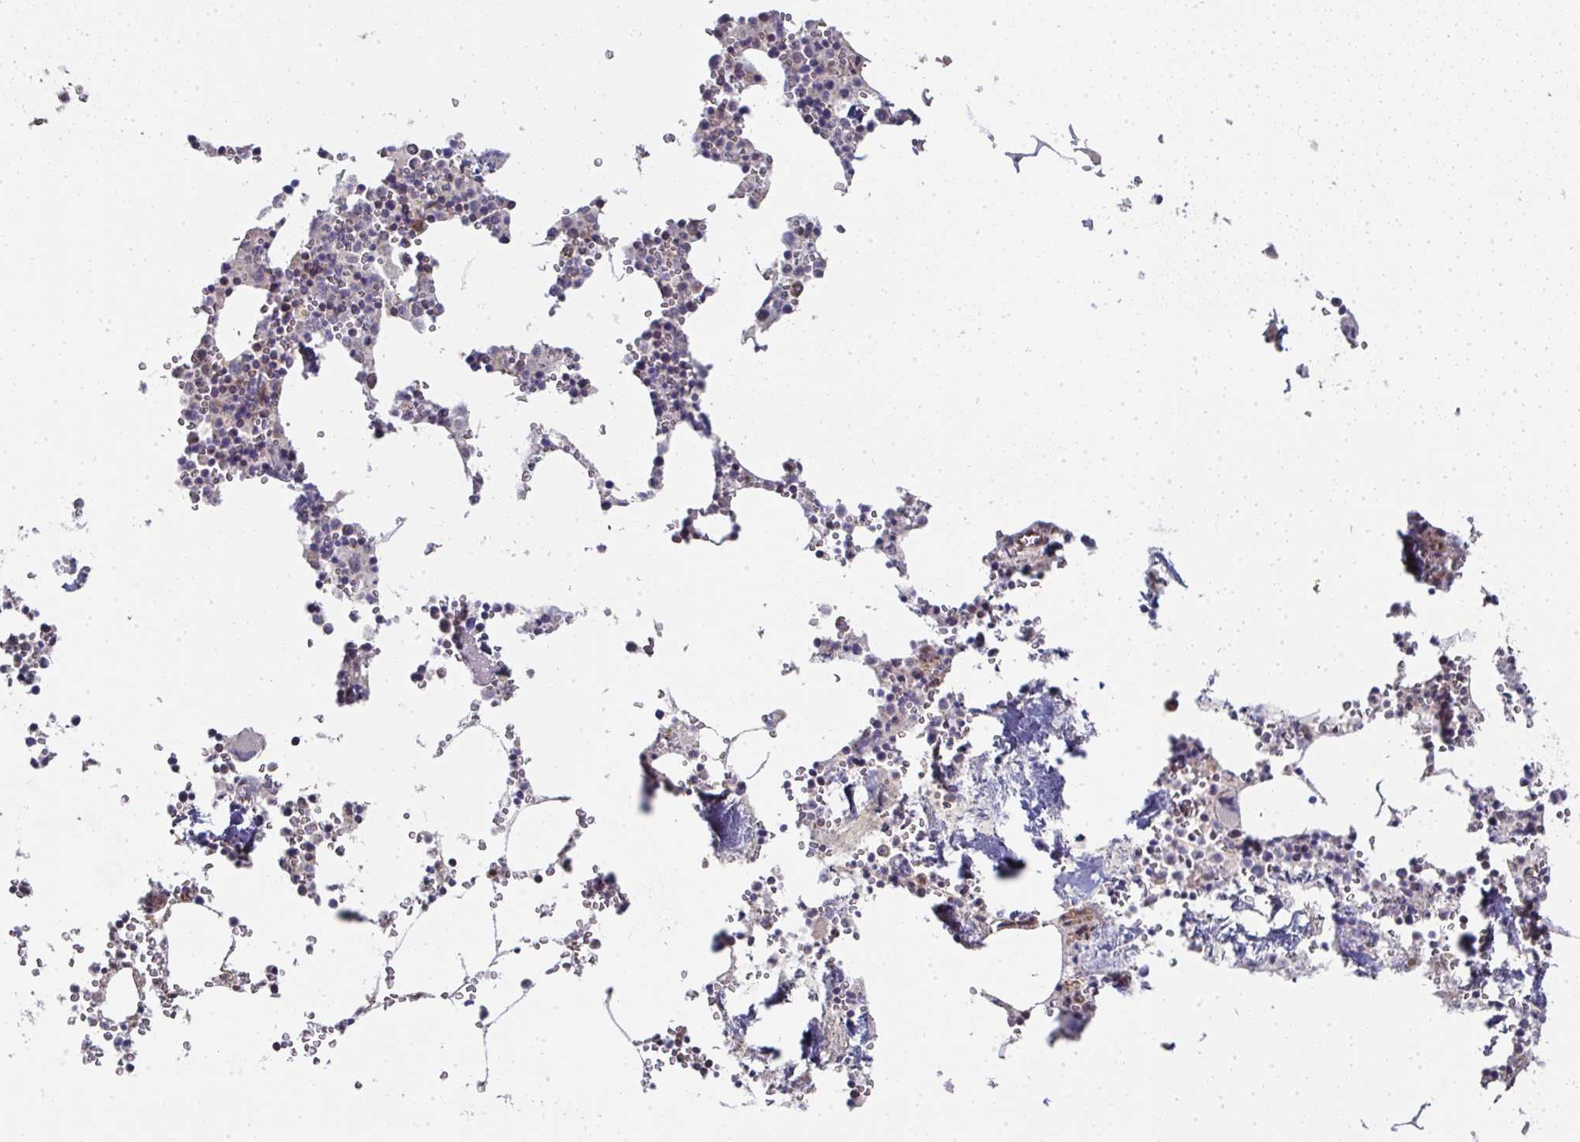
{"staining": {"intensity": "weak", "quantity": "<25%", "location": "cytoplasmic/membranous"}, "tissue": "bone marrow", "cell_type": "Hematopoietic cells", "image_type": "normal", "snomed": [{"axis": "morphology", "description": "Normal tissue, NOS"}, {"axis": "topography", "description": "Bone marrow"}], "caption": "This is a image of IHC staining of unremarkable bone marrow, which shows no positivity in hematopoietic cells.", "gene": "AGTPBP1", "patient": {"sex": "male", "age": 54}}